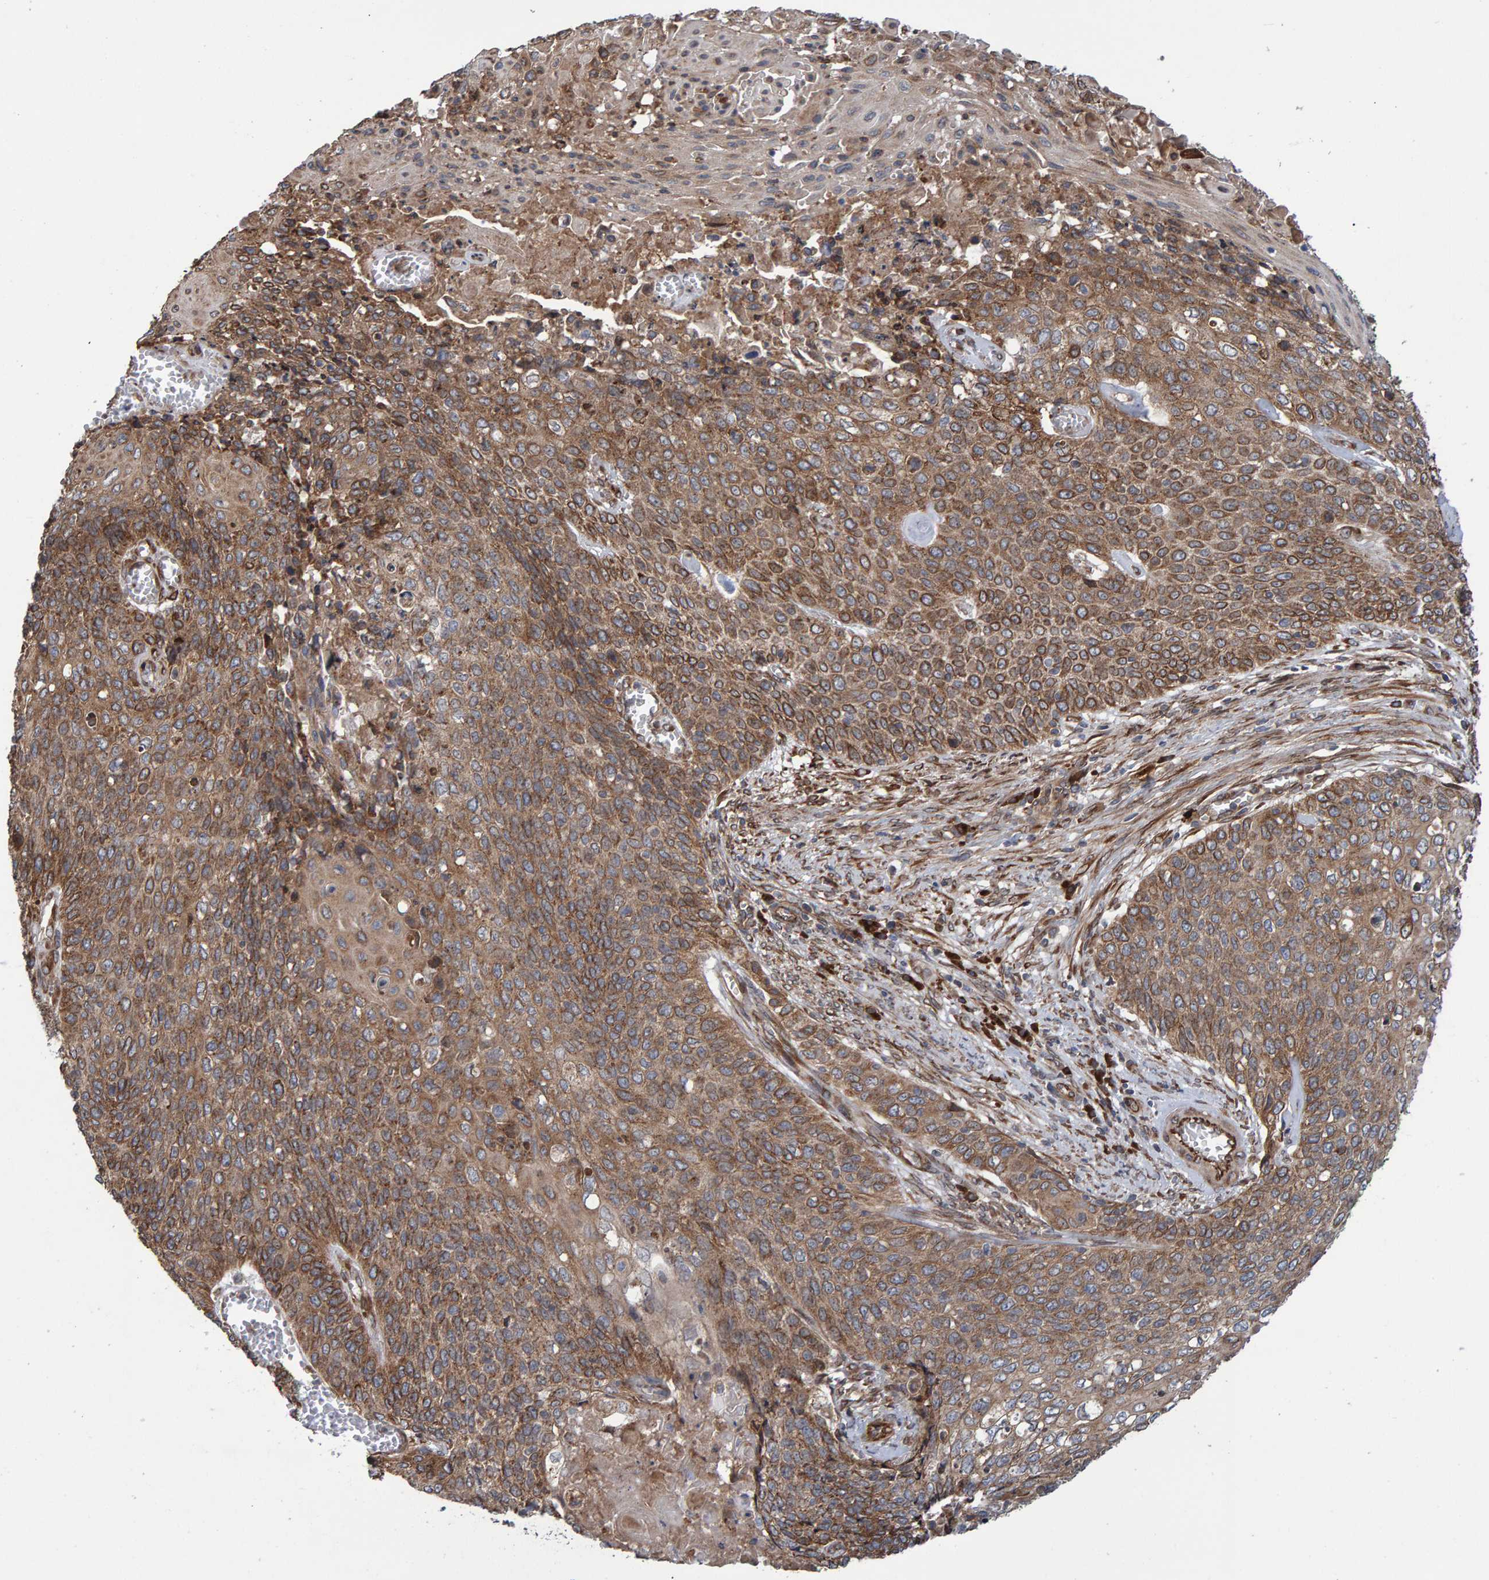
{"staining": {"intensity": "moderate", "quantity": ">75%", "location": "cytoplasmic/membranous"}, "tissue": "cervical cancer", "cell_type": "Tumor cells", "image_type": "cancer", "snomed": [{"axis": "morphology", "description": "Squamous cell carcinoma, NOS"}, {"axis": "topography", "description": "Cervix"}], "caption": "Immunohistochemistry (IHC) of human cervical squamous cell carcinoma displays medium levels of moderate cytoplasmic/membranous positivity in about >75% of tumor cells.", "gene": "FAM117A", "patient": {"sex": "female", "age": 39}}